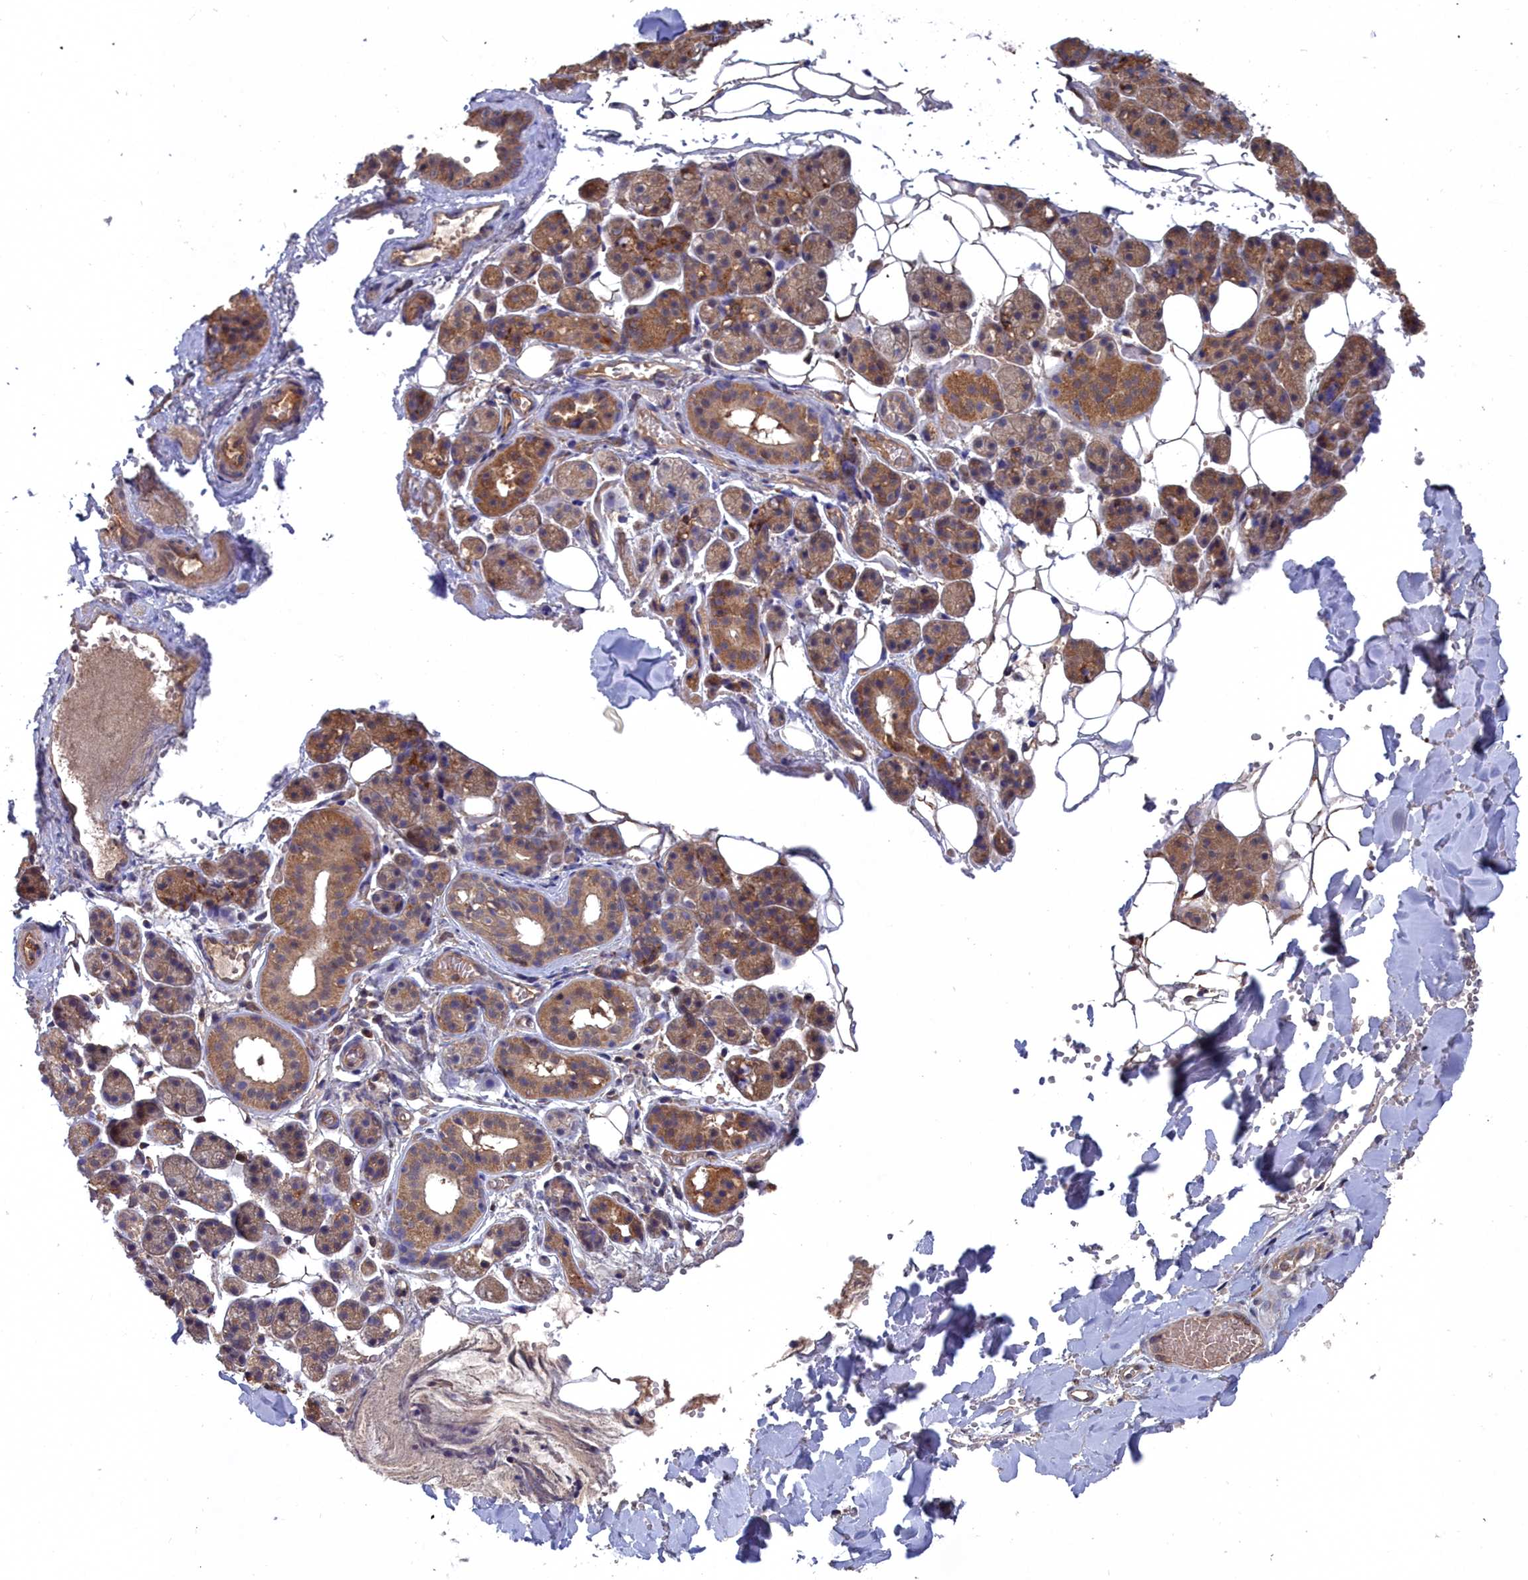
{"staining": {"intensity": "moderate", "quantity": "25%-75%", "location": "cytoplasmic/membranous"}, "tissue": "salivary gland", "cell_type": "Glandular cells", "image_type": "normal", "snomed": [{"axis": "morphology", "description": "Normal tissue, NOS"}, {"axis": "topography", "description": "Salivary gland"}], "caption": "Protein staining displays moderate cytoplasmic/membranous expression in approximately 25%-75% of glandular cells in benign salivary gland.", "gene": "GFRA2", "patient": {"sex": "female", "age": 33}}